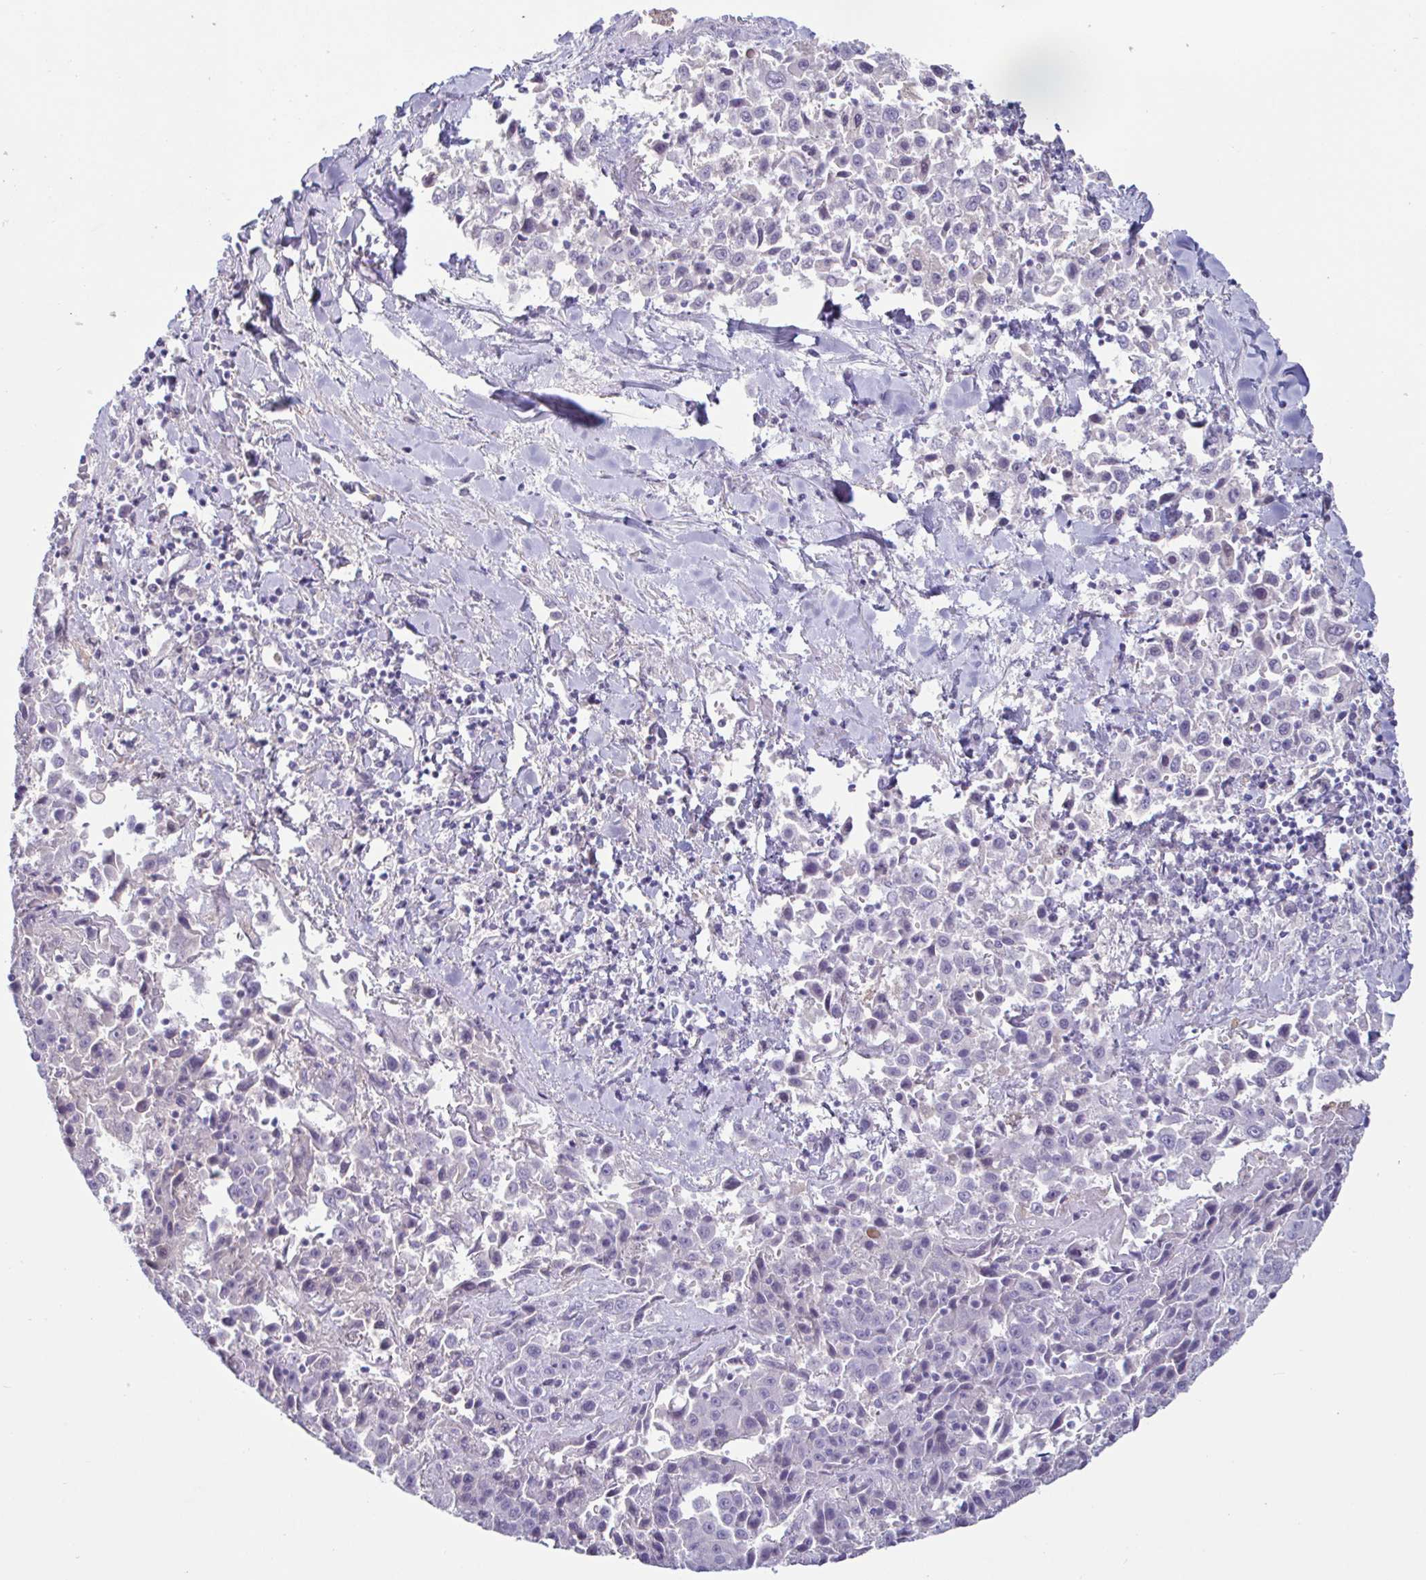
{"staining": {"intensity": "negative", "quantity": "none", "location": "none"}, "tissue": "liver cancer", "cell_type": "Tumor cells", "image_type": "cancer", "snomed": [{"axis": "morphology", "description": "Carcinoma, Hepatocellular, NOS"}, {"axis": "topography", "description": "Liver"}], "caption": "High power microscopy histopathology image of an immunohistochemistry (IHC) micrograph of hepatocellular carcinoma (liver), revealing no significant expression in tumor cells. The staining was performed using DAB (3,3'-diaminobenzidine) to visualize the protein expression in brown, while the nuclei were stained in blue with hematoxylin (Magnification: 20x).", "gene": "SAA4", "patient": {"sex": "female", "age": 53}}